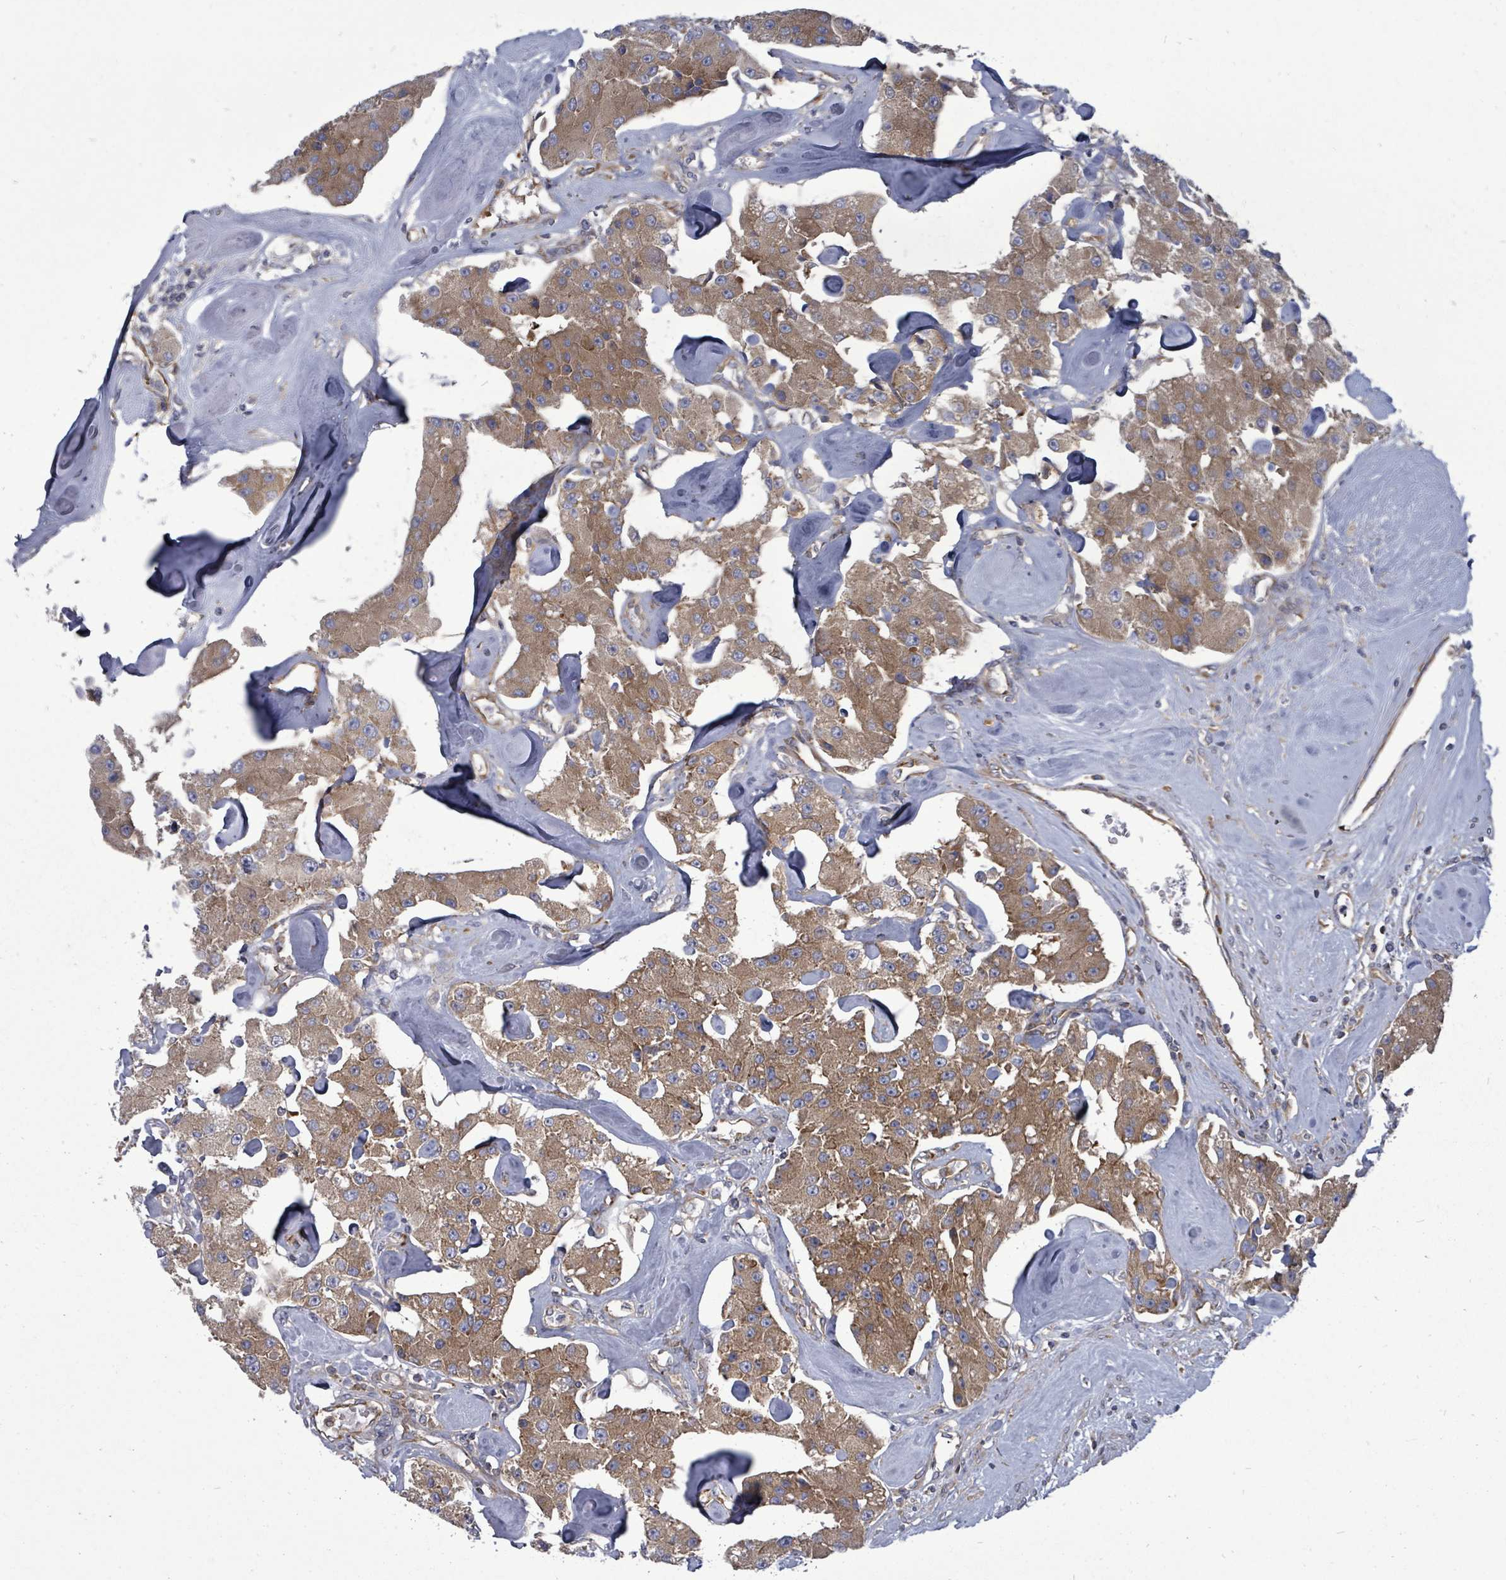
{"staining": {"intensity": "moderate", "quantity": ">75%", "location": "cytoplasmic/membranous"}, "tissue": "carcinoid", "cell_type": "Tumor cells", "image_type": "cancer", "snomed": [{"axis": "morphology", "description": "Carcinoid, malignant, NOS"}, {"axis": "topography", "description": "Pancreas"}], "caption": "About >75% of tumor cells in carcinoid exhibit moderate cytoplasmic/membranous protein expression as visualized by brown immunohistochemical staining.", "gene": "EIF3C", "patient": {"sex": "male", "age": 41}}